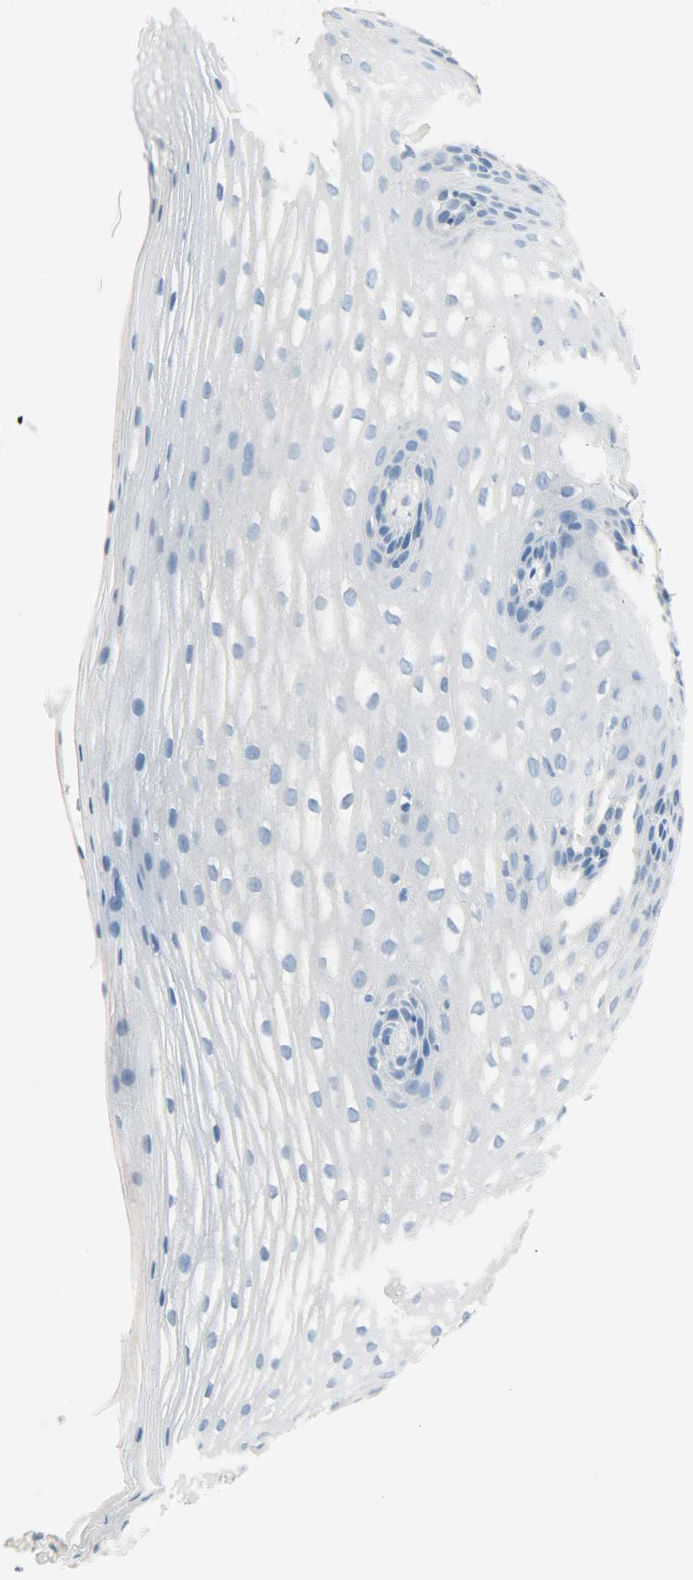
{"staining": {"intensity": "negative", "quantity": "none", "location": "none"}, "tissue": "esophagus", "cell_type": "Squamous epithelial cells", "image_type": "normal", "snomed": [{"axis": "morphology", "description": "Normal tissue, NOS"}, {"axis": "topography", "description": "Esophagus"}], "caption": "Squamous epithelial cells show no significant protein positivity in unremarkable esophagus. Nuclei are stained in blue.", "gene": "PROM1", "patient": {"sex": "female", "age": 70}}